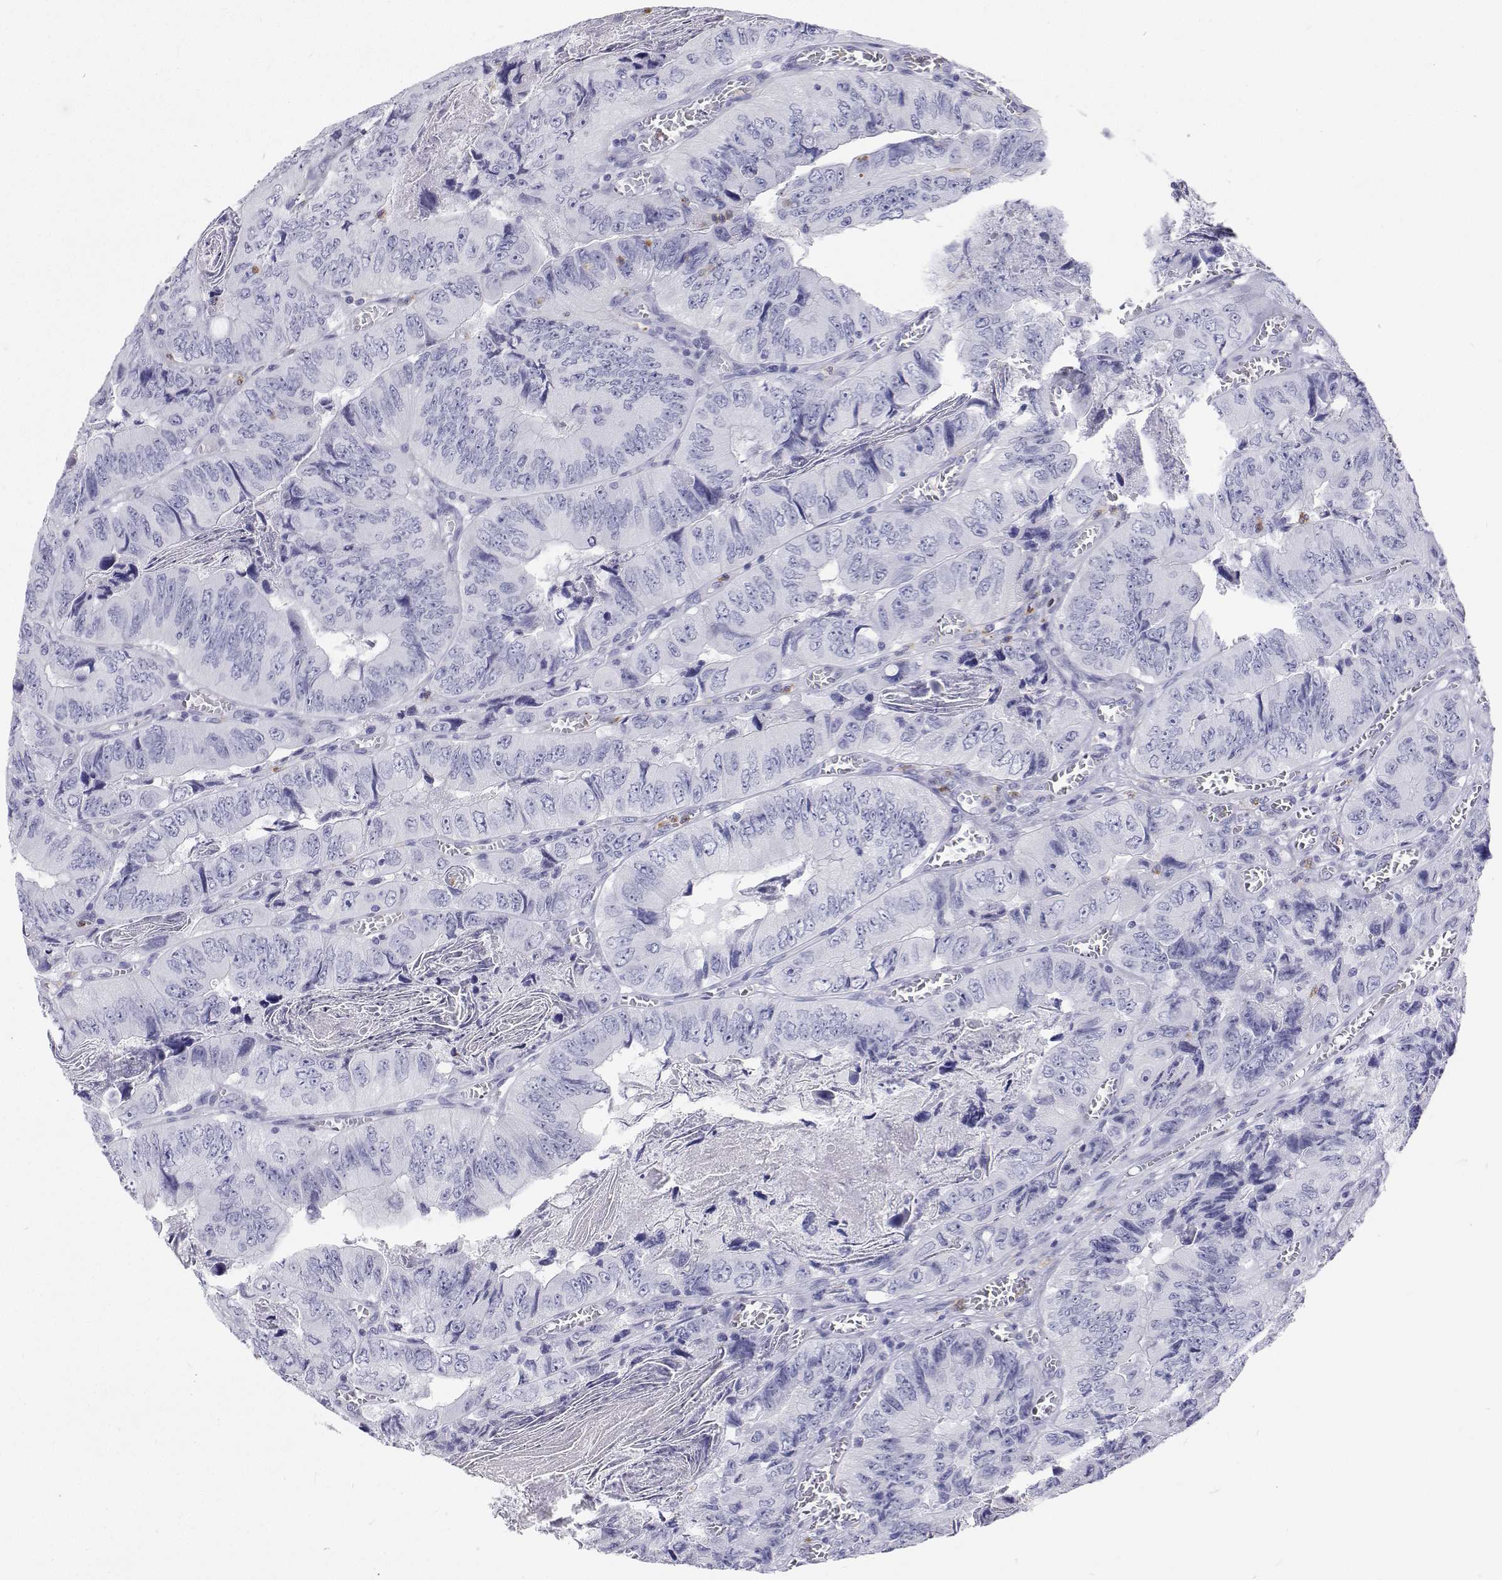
{"staining": {"intensity": "negative", "quantity": "none", "location": "none"}, "tissue": "colorectal cancer", "cell_type": "Tumor cells", "image_type": "cancer", "snomed": [{"axis": "morphology", "description": "Adenocarcinoma, NOS"}, {"axis": "topography", "description": "Colon"}], "caption": "Immunohistochemistry photomicrograph of neoplastic tissue: adenocarcinoma (colorectal) stained with DAB (3,3'-diaminobenzidine) reveals no significant protein staining in tumor cells.", "gene": "SFTPB", "patient": {"sex": "female", "age": 84}}